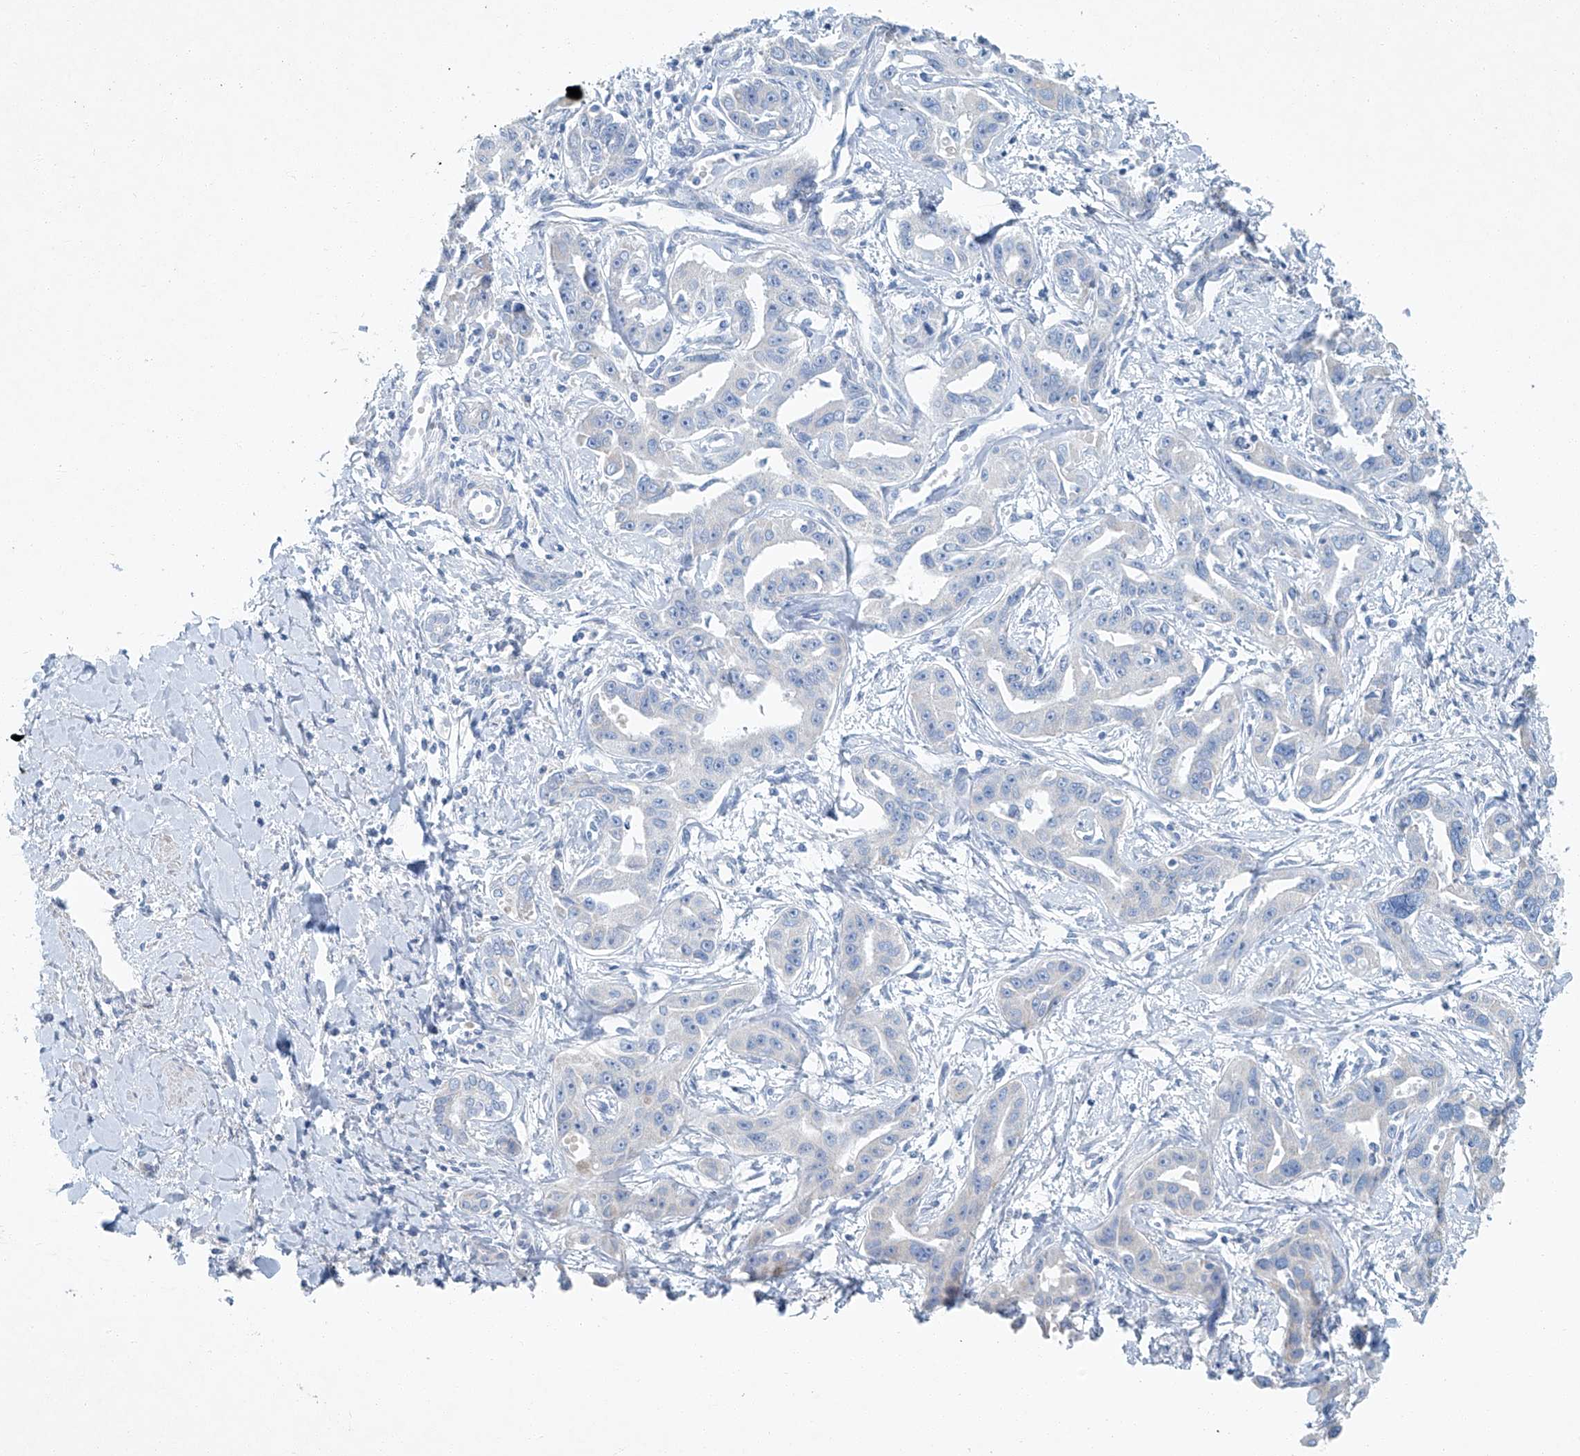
{"staining": {"intensity": "negative", "quantity": "none", "location": "none"}, "tissue": "liver cancer", "cell_type": "Tumor cells", "image_type": "cancer", "snomed": [{"axis": "morphology", "description": "Cholangiocarcinoma"}, {"axis": "topography", "description": "Liver"}], "caption": "This is an IHC histopathology image of human cholangiocarcinoma (liver). There is no expression in tumor cells.", "gene": "C1orf87", "patient": {"sex": "male", "age": 59}}